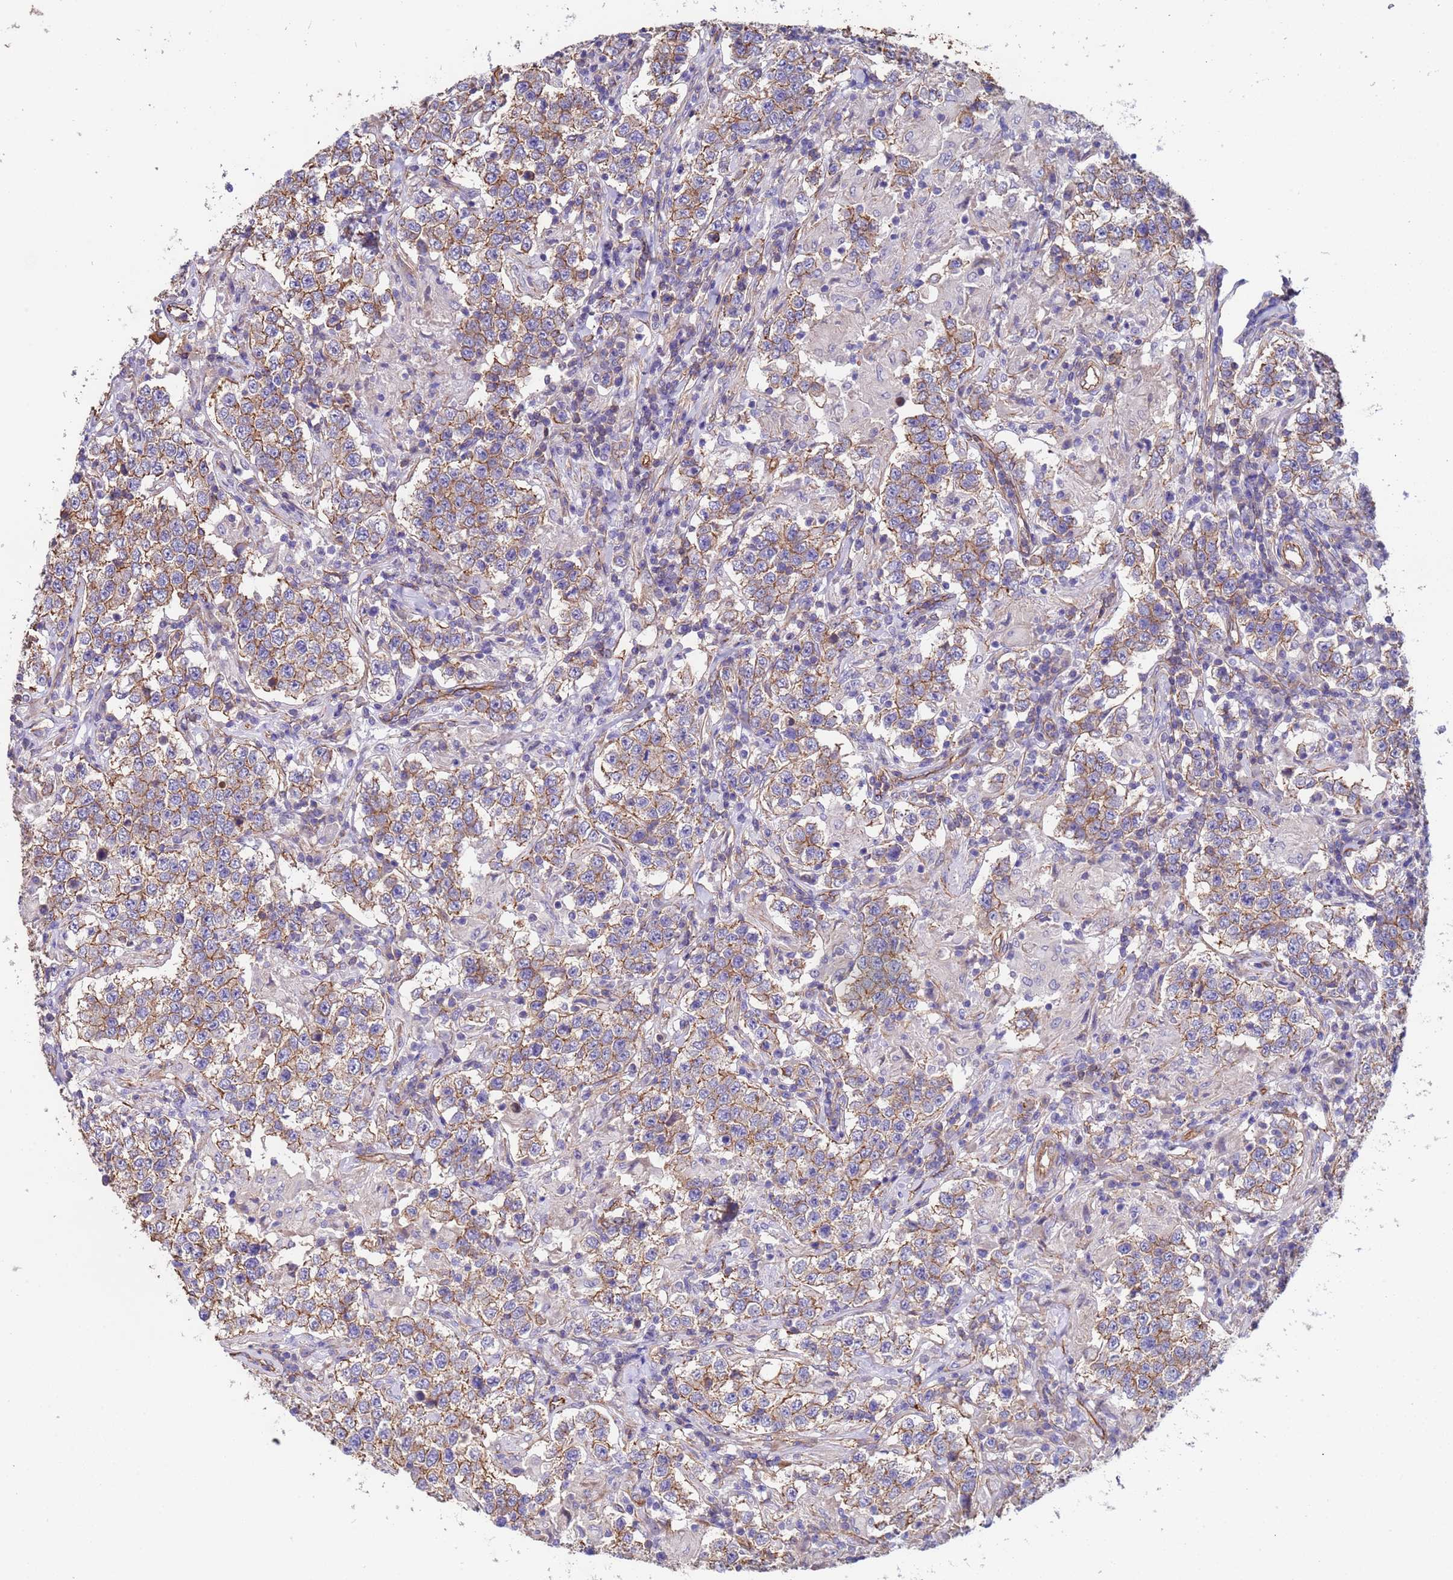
{"staining": {"intensity": "moderate", "quantity": ">75%", "location": "cytoplasmic/membranous"}, "tissue": "testis cancer", "cell_type": "Tumor cells", "image_type": "cancer", "snomed": [{"axis": "morphology", "description": "Seminoma, NOS"}, {"axis": "morphology", "description": "Carcinoma, Embryonal, NOS"}, {"axis": "topography", "description": "Testis"}], "caption": "This micrograph displays testis cancer stained with immunohistochemistry to label a protein in brown. The cytoplasmic/membranous of tumor cells show moderate positivity for the protein. Nuclei are counter-stained blue.", "gene": "ZNF248", "patient": {"sex": "male", "age": 41}}